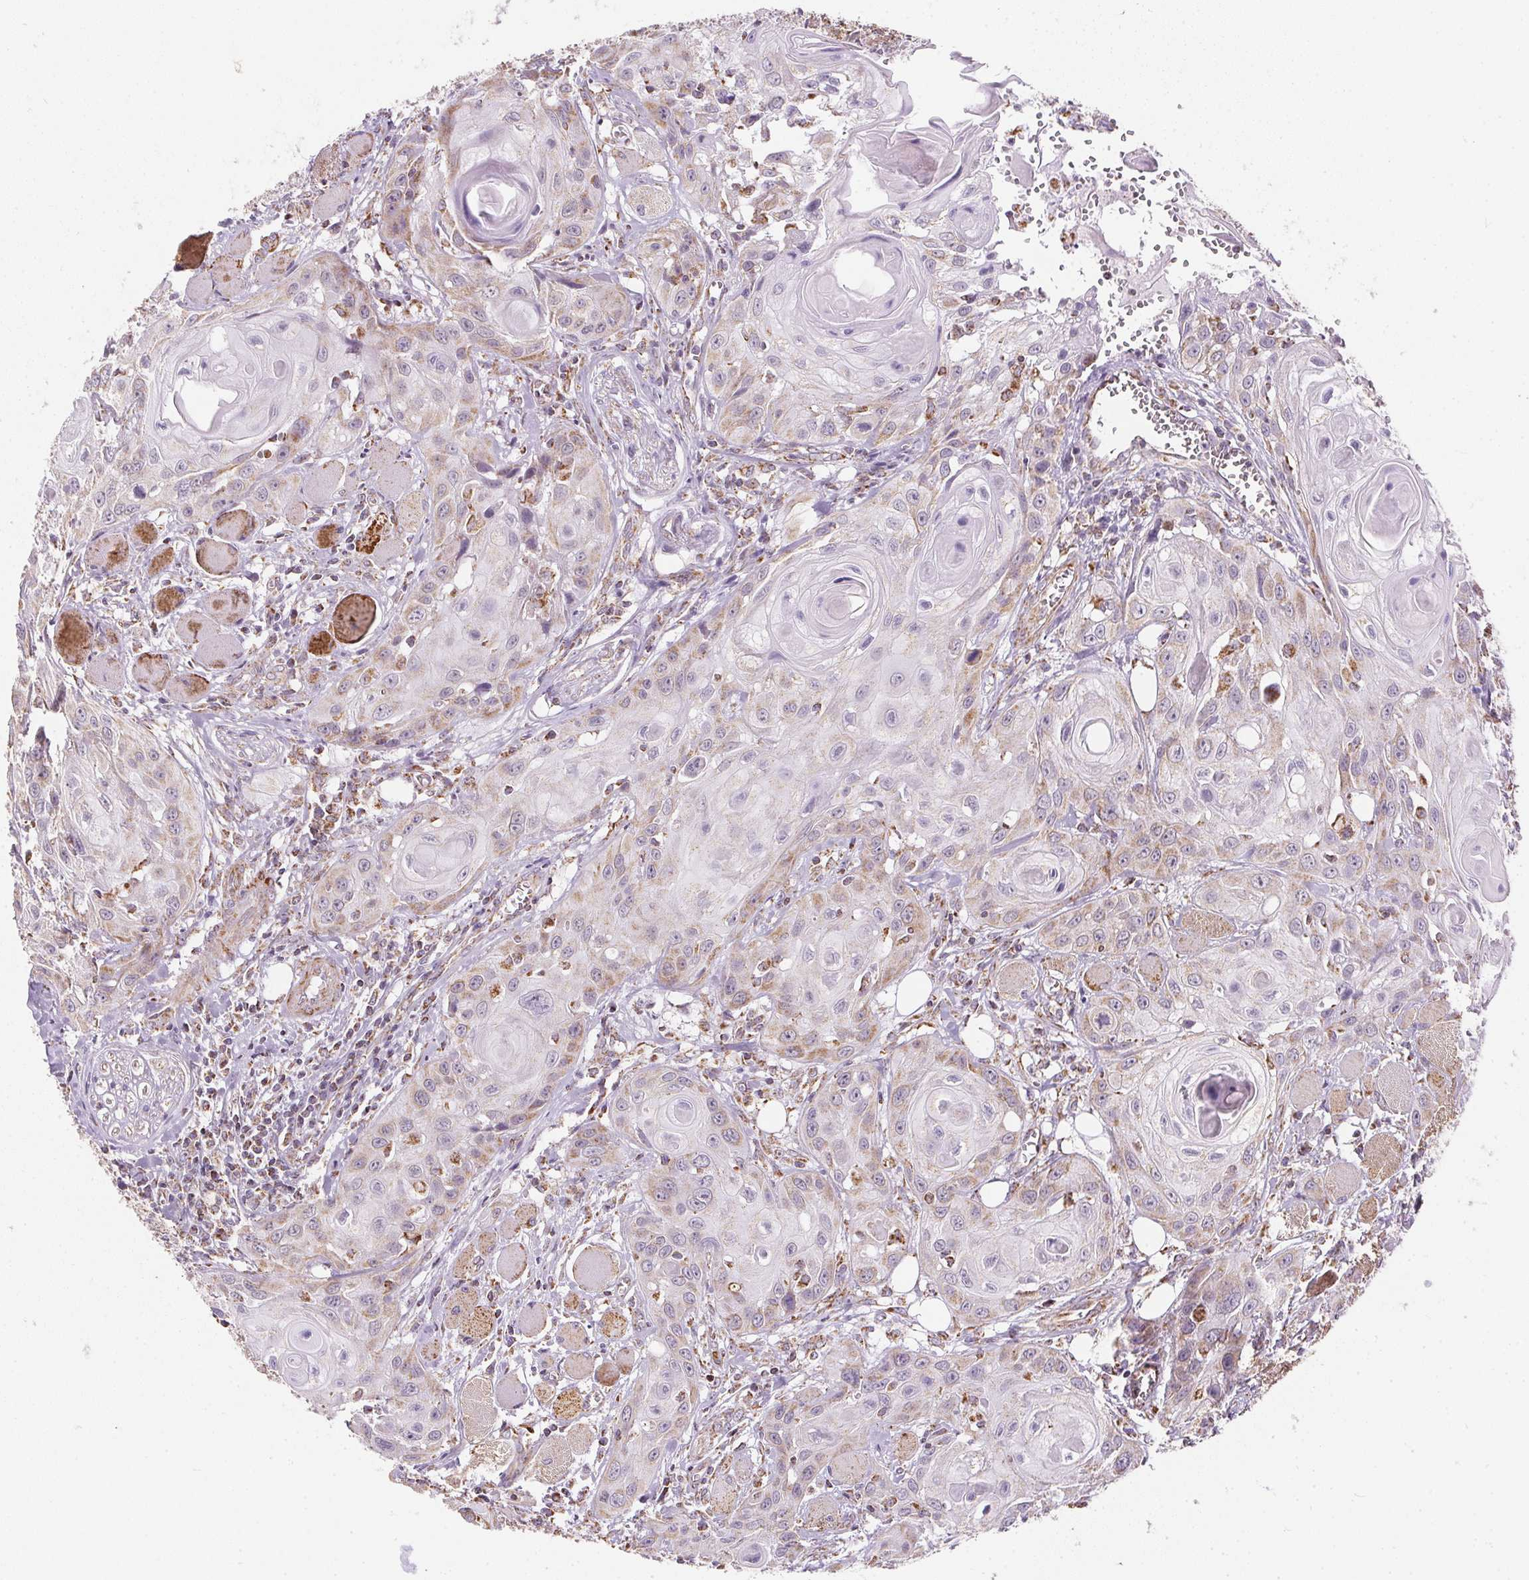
{"staining": {"intensity": "weak", "quantity": "25%-75%", "location": "cytoplasmic/membranous"}, "tissue": "head and neck cancer", "cell_type": "Tumor cells", "image_type": "cancer", "snomed": [{"axis": "morphology", "description": "Squamous cell carcinoma, NOS"}, {"axis": "topography", "description": "Oral tissue"}, {"axis": "topography", "description": "Head-Neck"}], "caption": "Tumor cells display low levels of weak cytoplasmic/membranous positivity in about 25%-75% of cells in human squamous cell carcinoma (head and neck). Nuclei are stained in blue.", "gene": "MAPK11", "patient": {"sex": "male", "age": 58}}